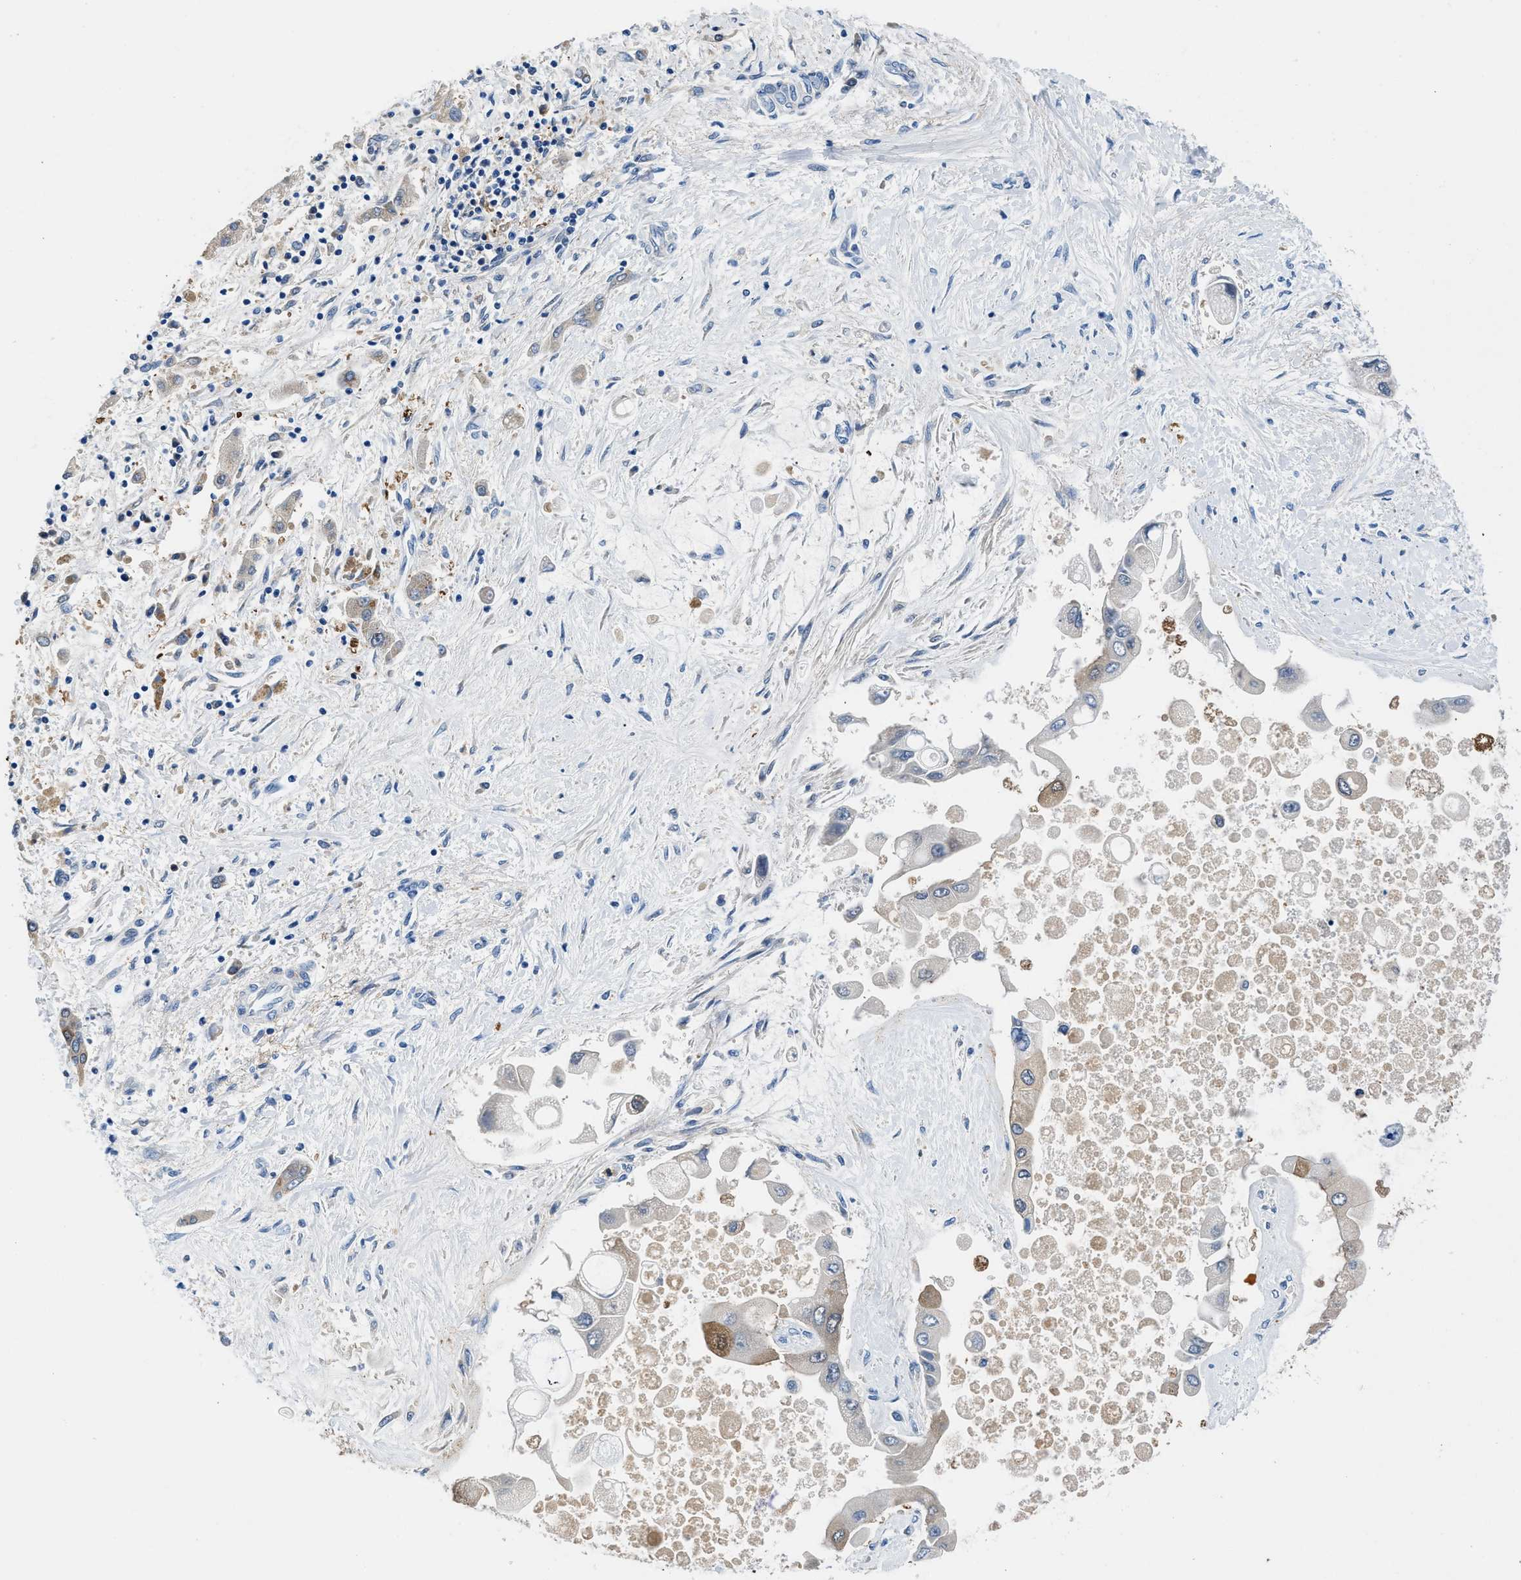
{"staining": {"intensity": "moderate", "quantity": "<25%", "location": "cytoplasmic/membranous"}, "tissue": "liver cancer", "cell_type": "Tumor cells", "image_type": "cancer", "snomed": [{"axis": "morphology", "description": "Cholangiocarcinoma"}, {"axis": "topography", "description": "Liver"}], "caption": "Moderate cytoplasmic/membranous protein positivity is appreciated in about <25% of tumor cells in cholangiocarcinoma (liver). Nuclei are stained in blue.", "gene": "FADS6", "patient": {"sex": "male", "age": 50}}